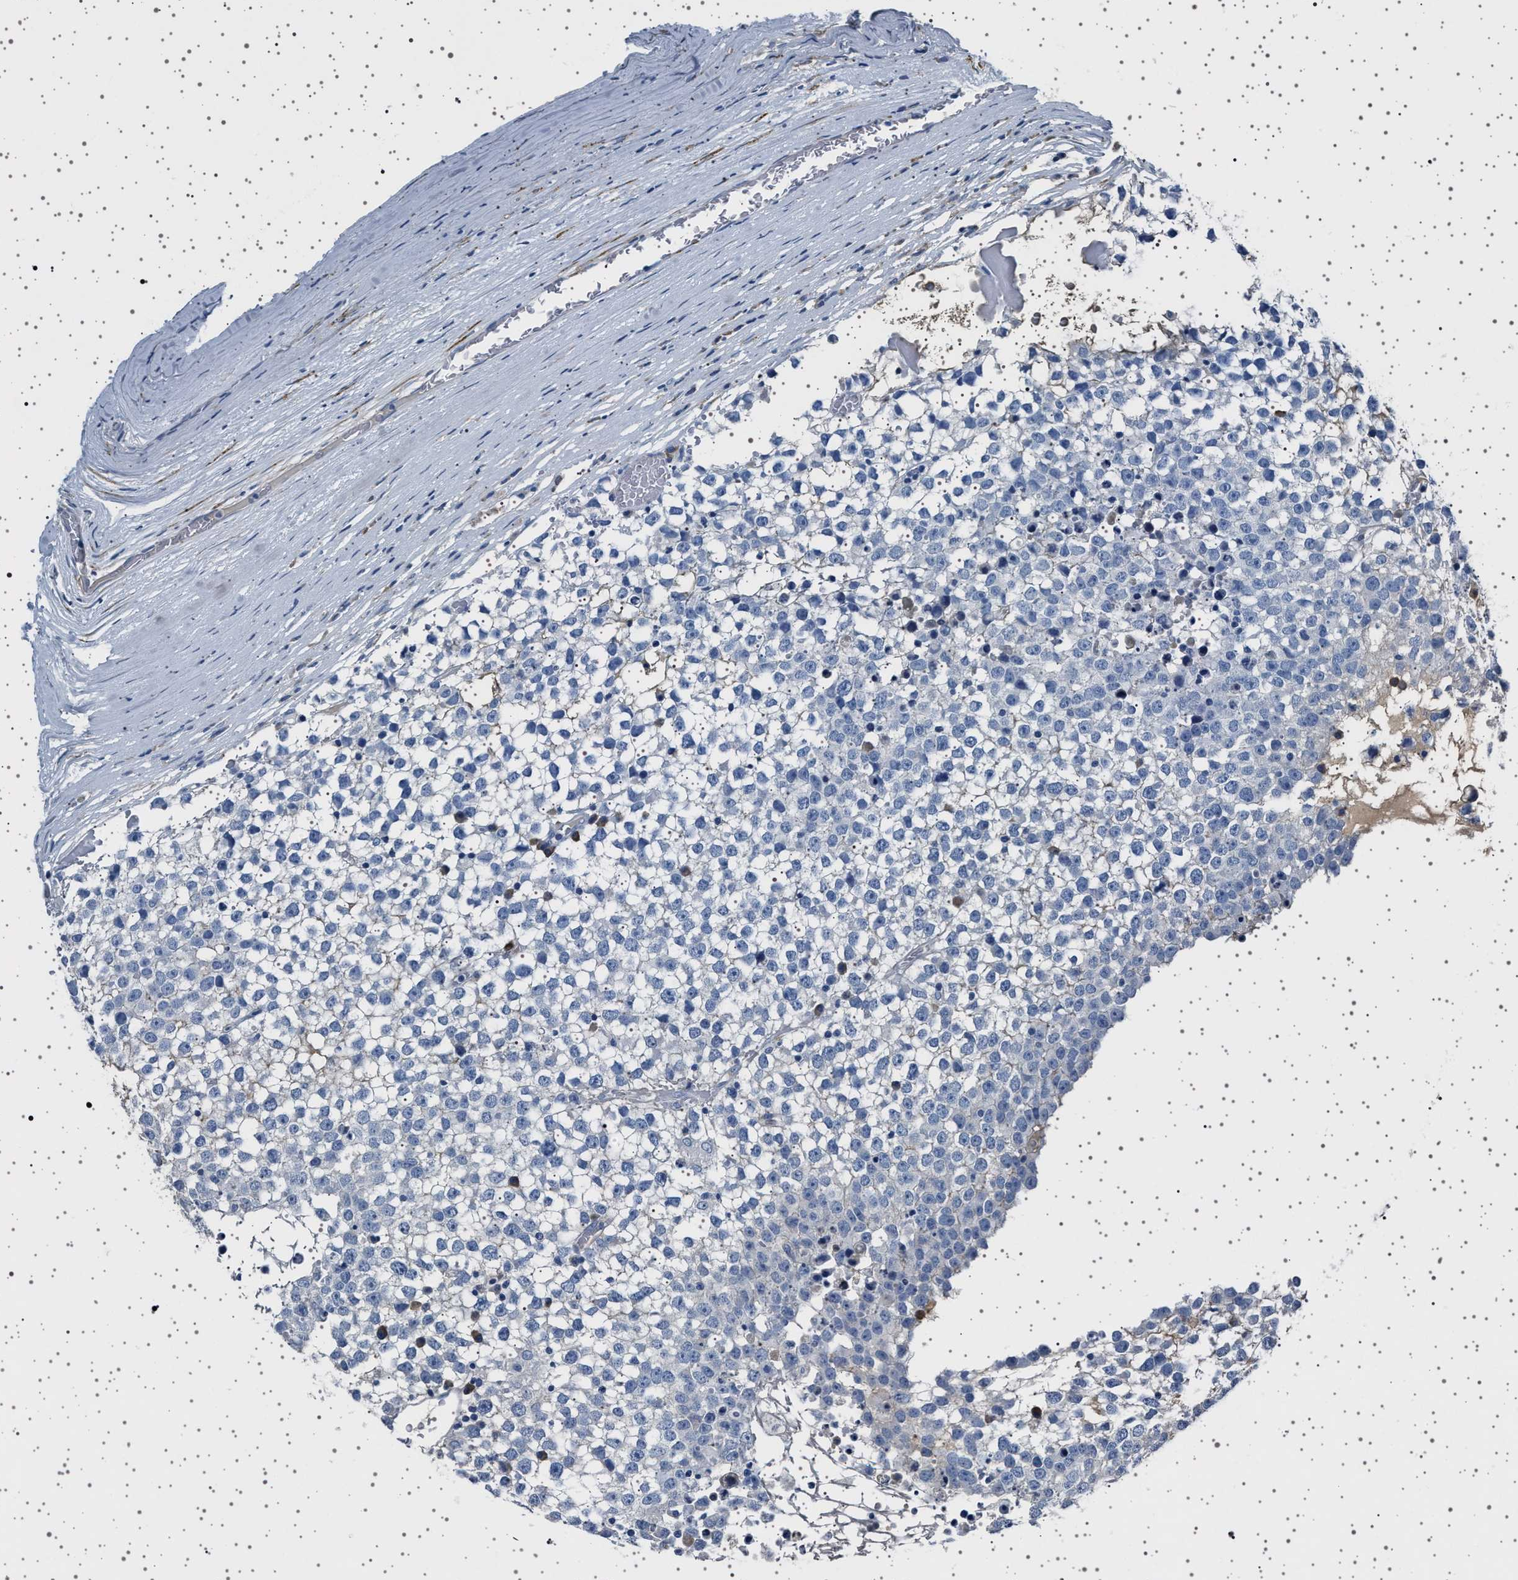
{"staining": {"intensity": "negative", "quantity": "none", "location": "none"}, "tissue": "testis cancer", "cell_type": "Tumor cells", "image_type": "cancer", "snomed": [{"axis": "morphology", "description": "Seminoma, NOS"}, {"axis": "topography", "description": "Testis"}], "caption": "The histopathology image exhibits no significant staining in tumor cells of testis seminoma.", "gene": "FTCD", "patient": {"sex": "male", "age": 65}}